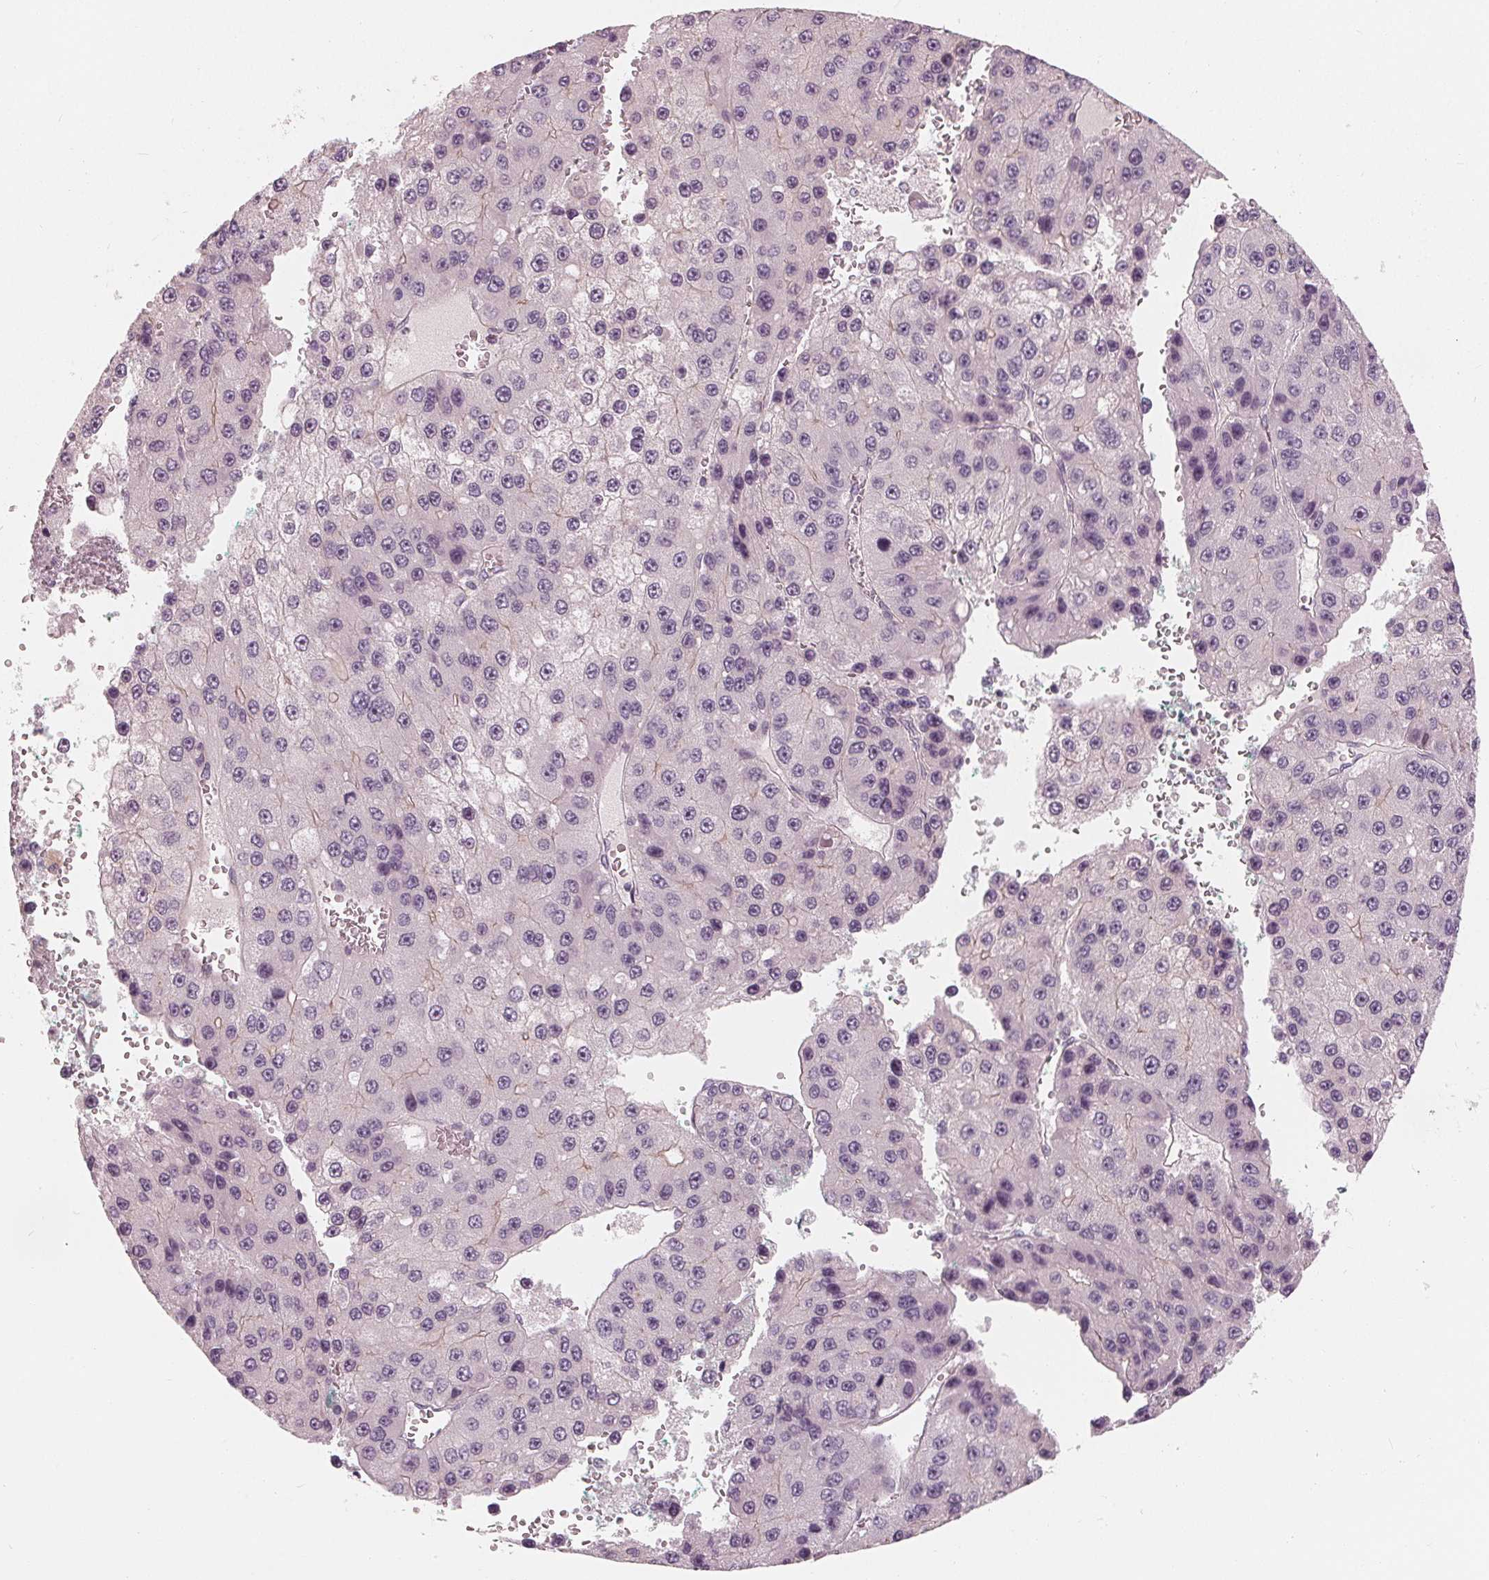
{"staining": {"intensity": "negative", "quantity": "none", "location": "none"}, "tissue": "liver cancer", "cell_type": "Tumor cells", "image_type": "cancer", "snomed": [{"axis": "morphology", "description": "Carcinoma, Hepatocellular, NOS"}, {"axis": "topography", "description": "Liver"}], "caption": "Tumor cells show no significant expression in liver cancer (hepatocellular carcinoma).", "gene": "SAT2", "patient": {"sex": "female", "age": 73}}